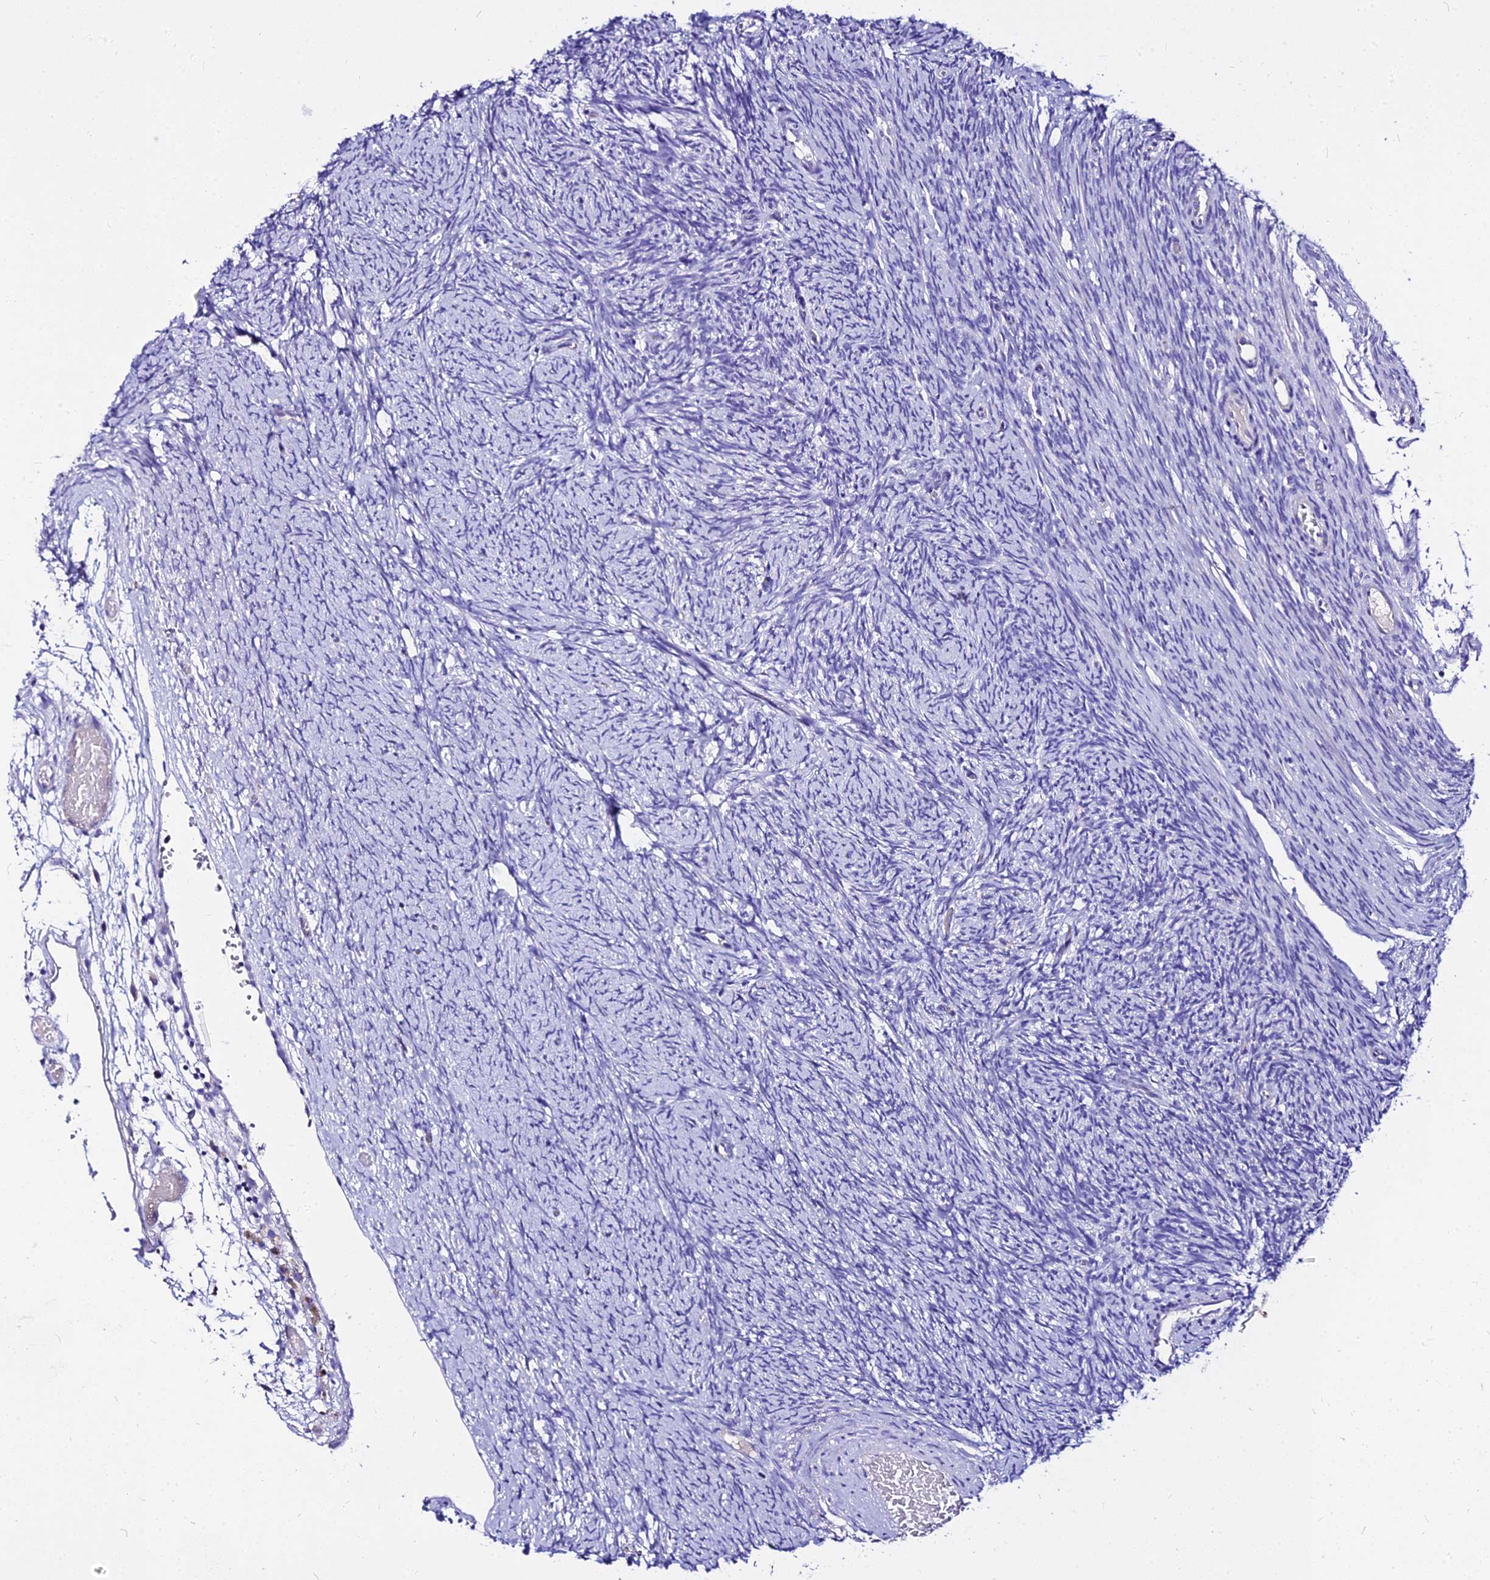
{"staining": {"intensity": "negative", "quantity": "none", "location": "none"}, "tissue": "ovary", "cell_type": "Ovarian stroma cells", "image_type": "normal", "snomed": [{"axis": "morphology", "description": "Normal tissue, NOS"}, {"axis": "topography", "description": "Ovary"}], "caption": "The IHC photomicrograph has no significant expression in ovarian stroma cells of ovary. (Stains: DAB immunohistochemistry with hematoxylin counter stain, Microscopy: brightfield microscopy at high magnification).", "gene": "DEFB106A", "patient": {"sex": "female", "age": 44}}